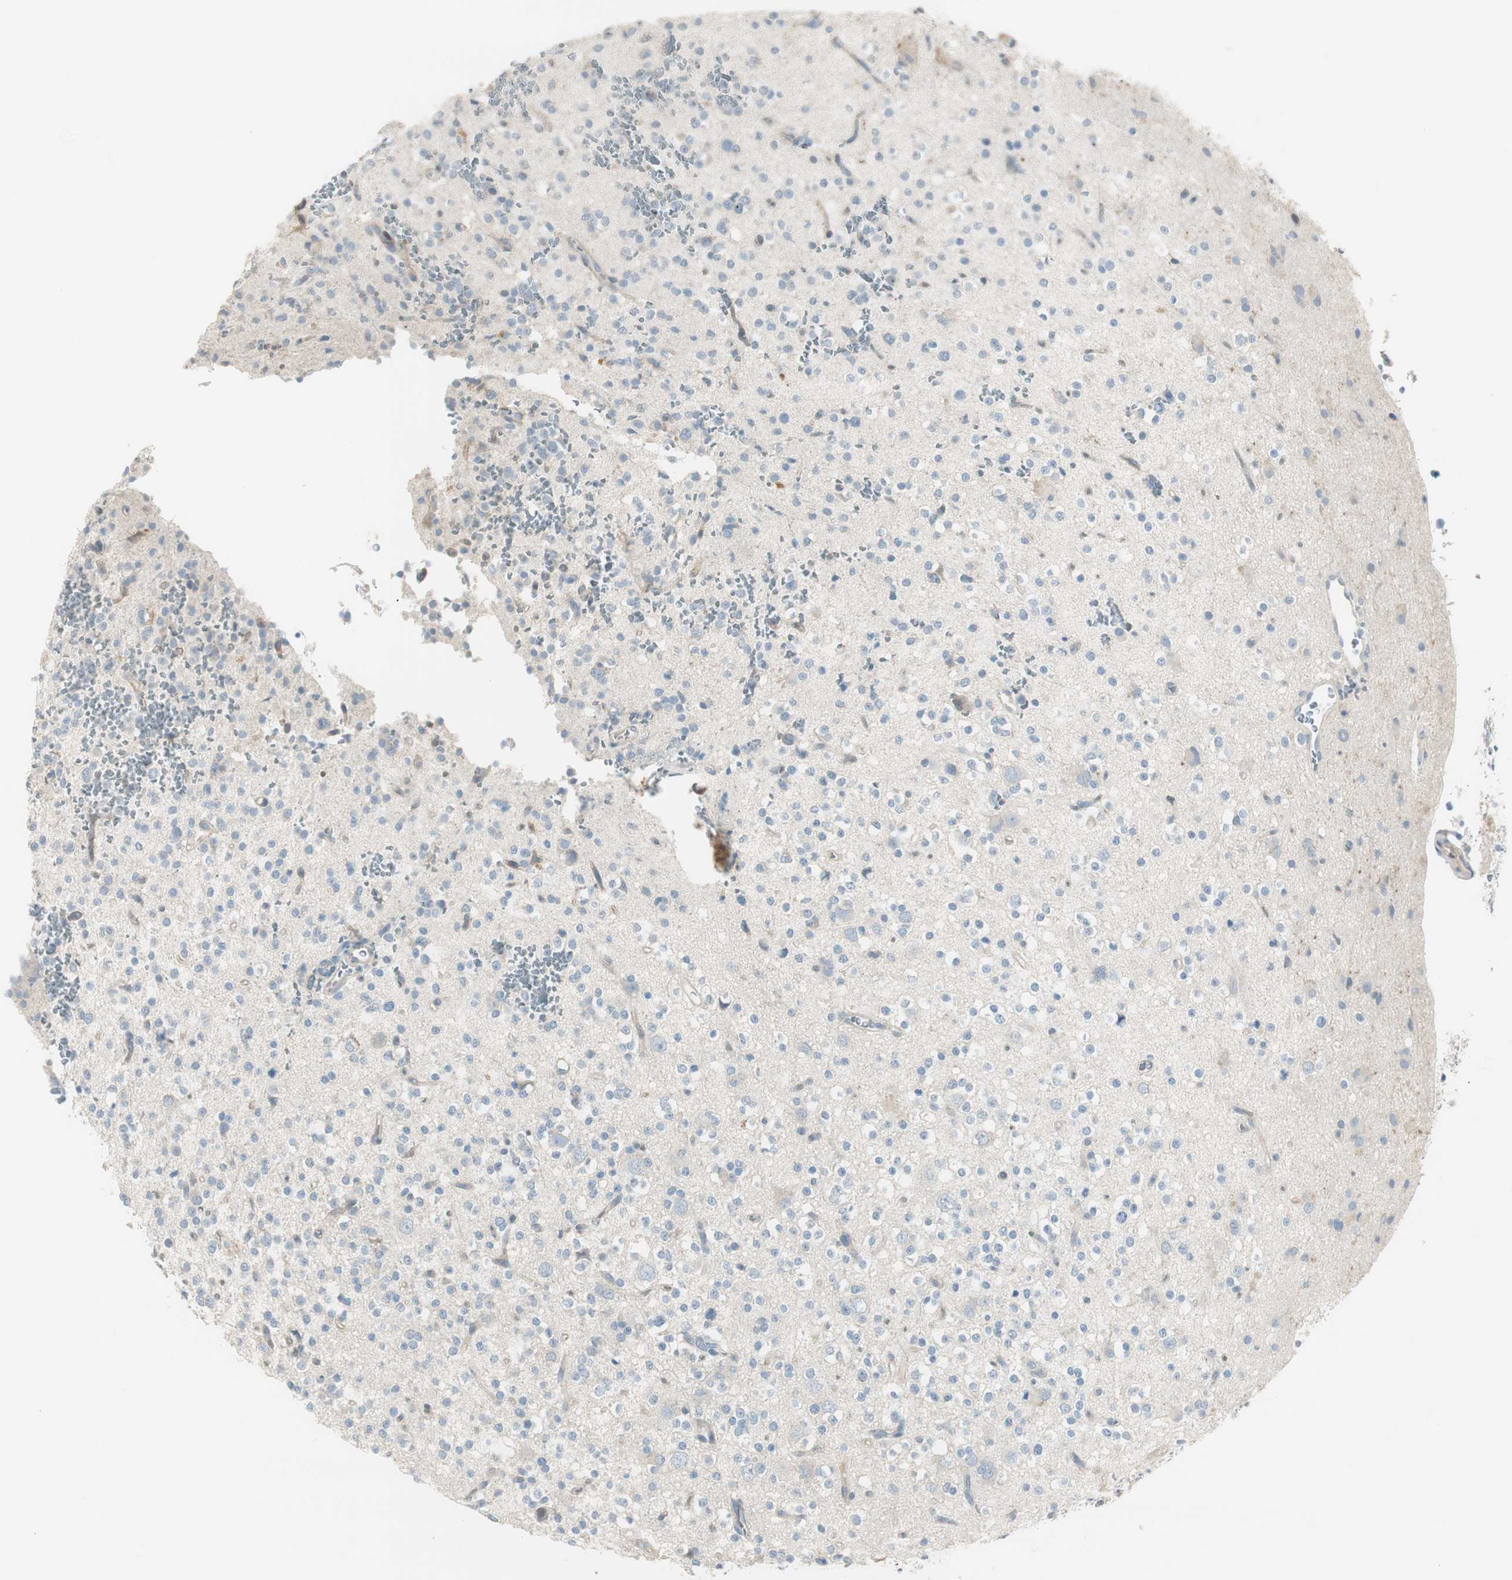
{"staining": {"intensity": "negative", "quantity": "none", "location": "none"}, "tissue": "glioma", "cell_type": "Tumor cells", "image_type": "cancer", "snomed": [{"axis": "morphology", "description": "Glioma, malignant, High grade"}, {"axis": "topography", "description": "Brain"}], "caption": "Immunohistochemistry (IHC) image of malignant glioma (high-grade) stained for a protein (brown), which exhibits no expression in tumor cells.", "gene": "EVA1A", "patient": {"sex": "male", "age": 47}}